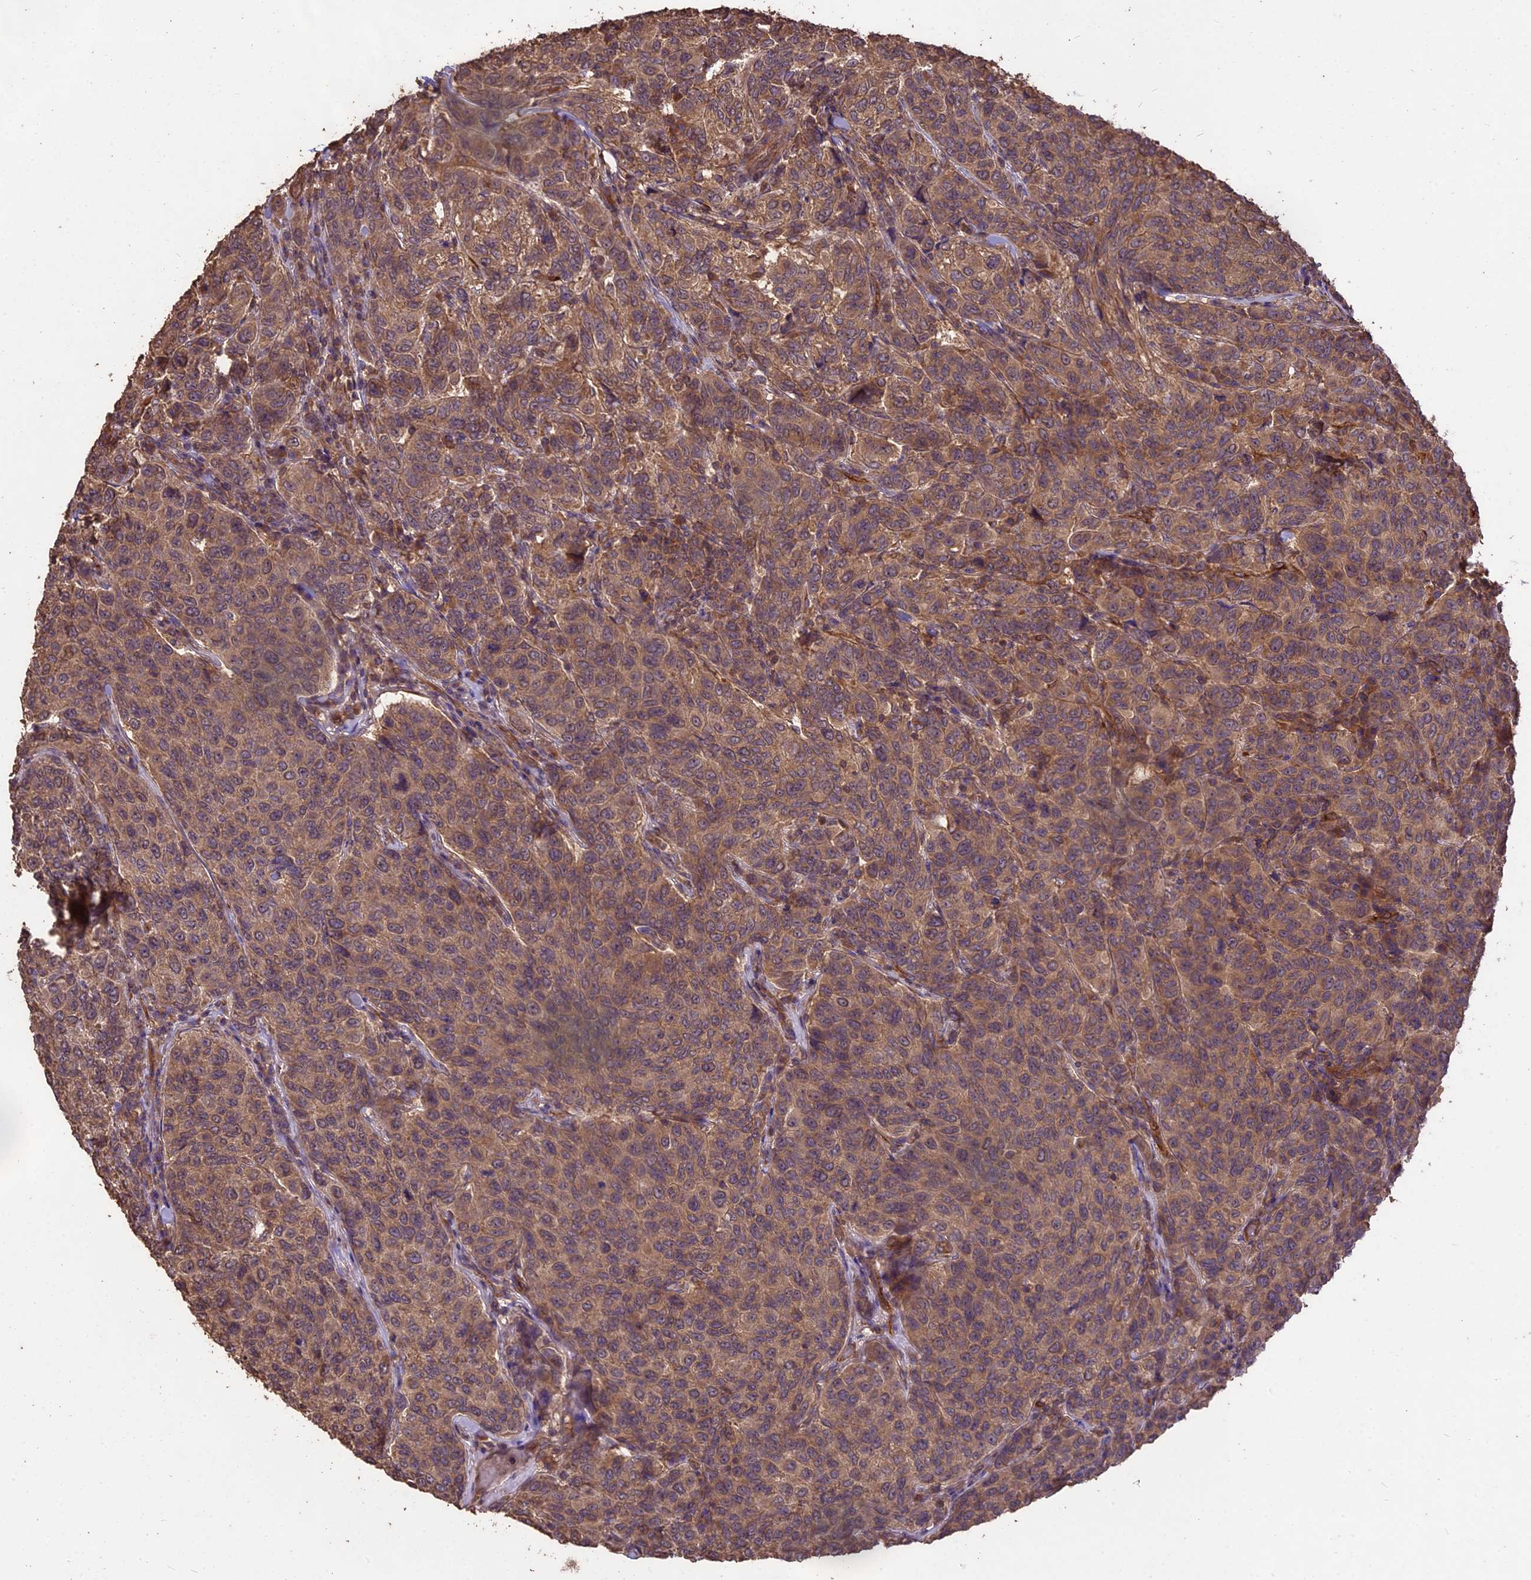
{"staining": {"intensity": "moderate", "quantity": ">75%", "location": "cytoplasmic/membranous"}, "tissue": "breast cancer", "cell_type": "Tumor cells", "image_type": "cancer", "snomed": [{"axis": "morphology", "description": "Duct carcinoma"}, {"axis": "topography", "description": "Breast"}], "caption": "Invasive ductal carcinoma (breast) stained with immunohistochemistry (IHC) exhibits moderate cytoplasmic/membranous staining in approximately >75% of tumor cells. (Stains: DAB (3,3'-diaminobenzidine) in brown, nuclei in blue, Microscopy: brightfield microscopy at high magnification).", "gene": "TTLL10", "patient": {"sex": "female", "age": 55}}